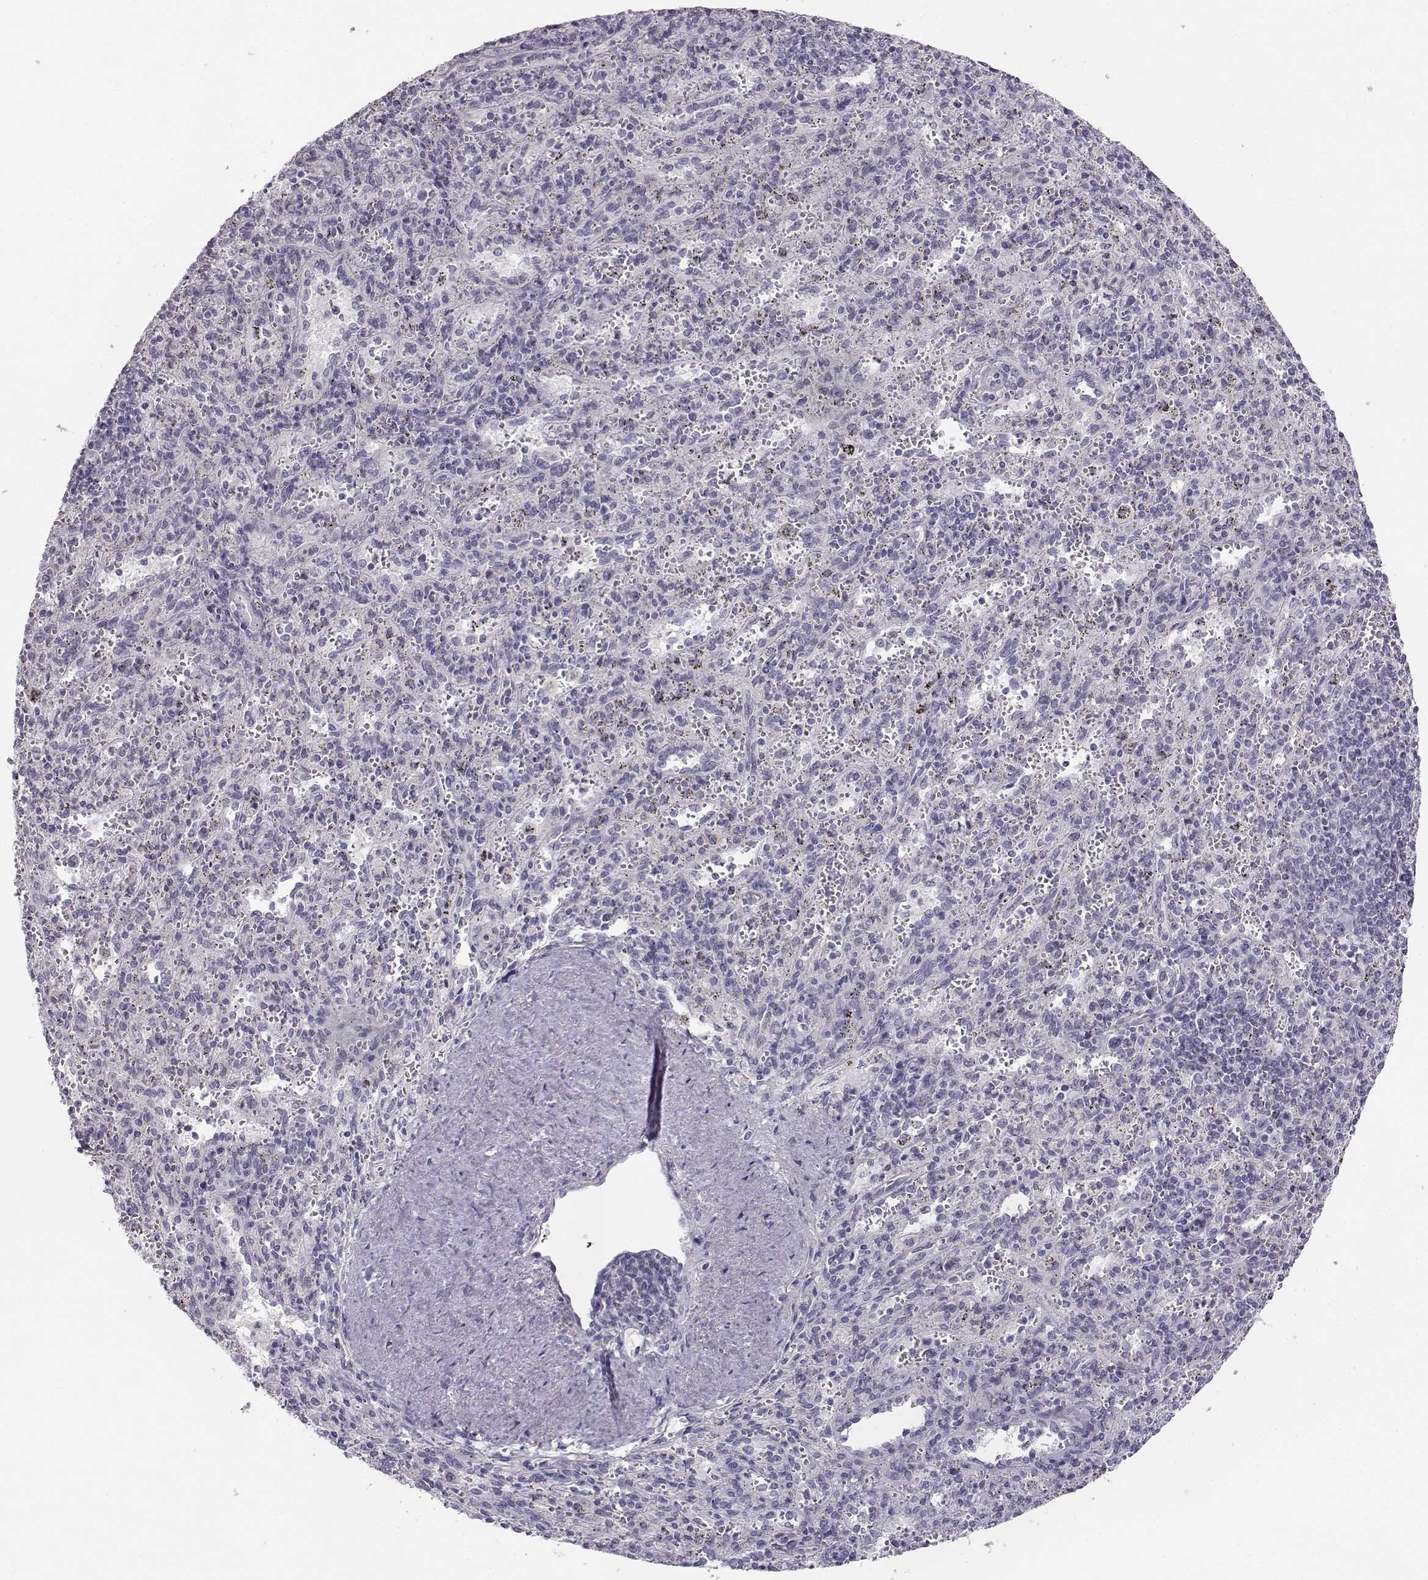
{"staining": {"intensity": "negative", "quantity": "none", "location": "none"}, "tissue": "spleen", "cell_type": "Cells in red pulp", "image_type": "normal", "snomed": [{"axis": "morphology", "description": "Normal tissue, NOS"}, {"axis": "topography", "description": "Spleen"}], "caption": "A high-resolution micrograph shows immunohistochemistry (IHC) staining of benign spleen, which shows no significant positivity in cells in red pulp.", "gene": "MYCBPAP", "patient": {"sex": "male", "age": 57}}